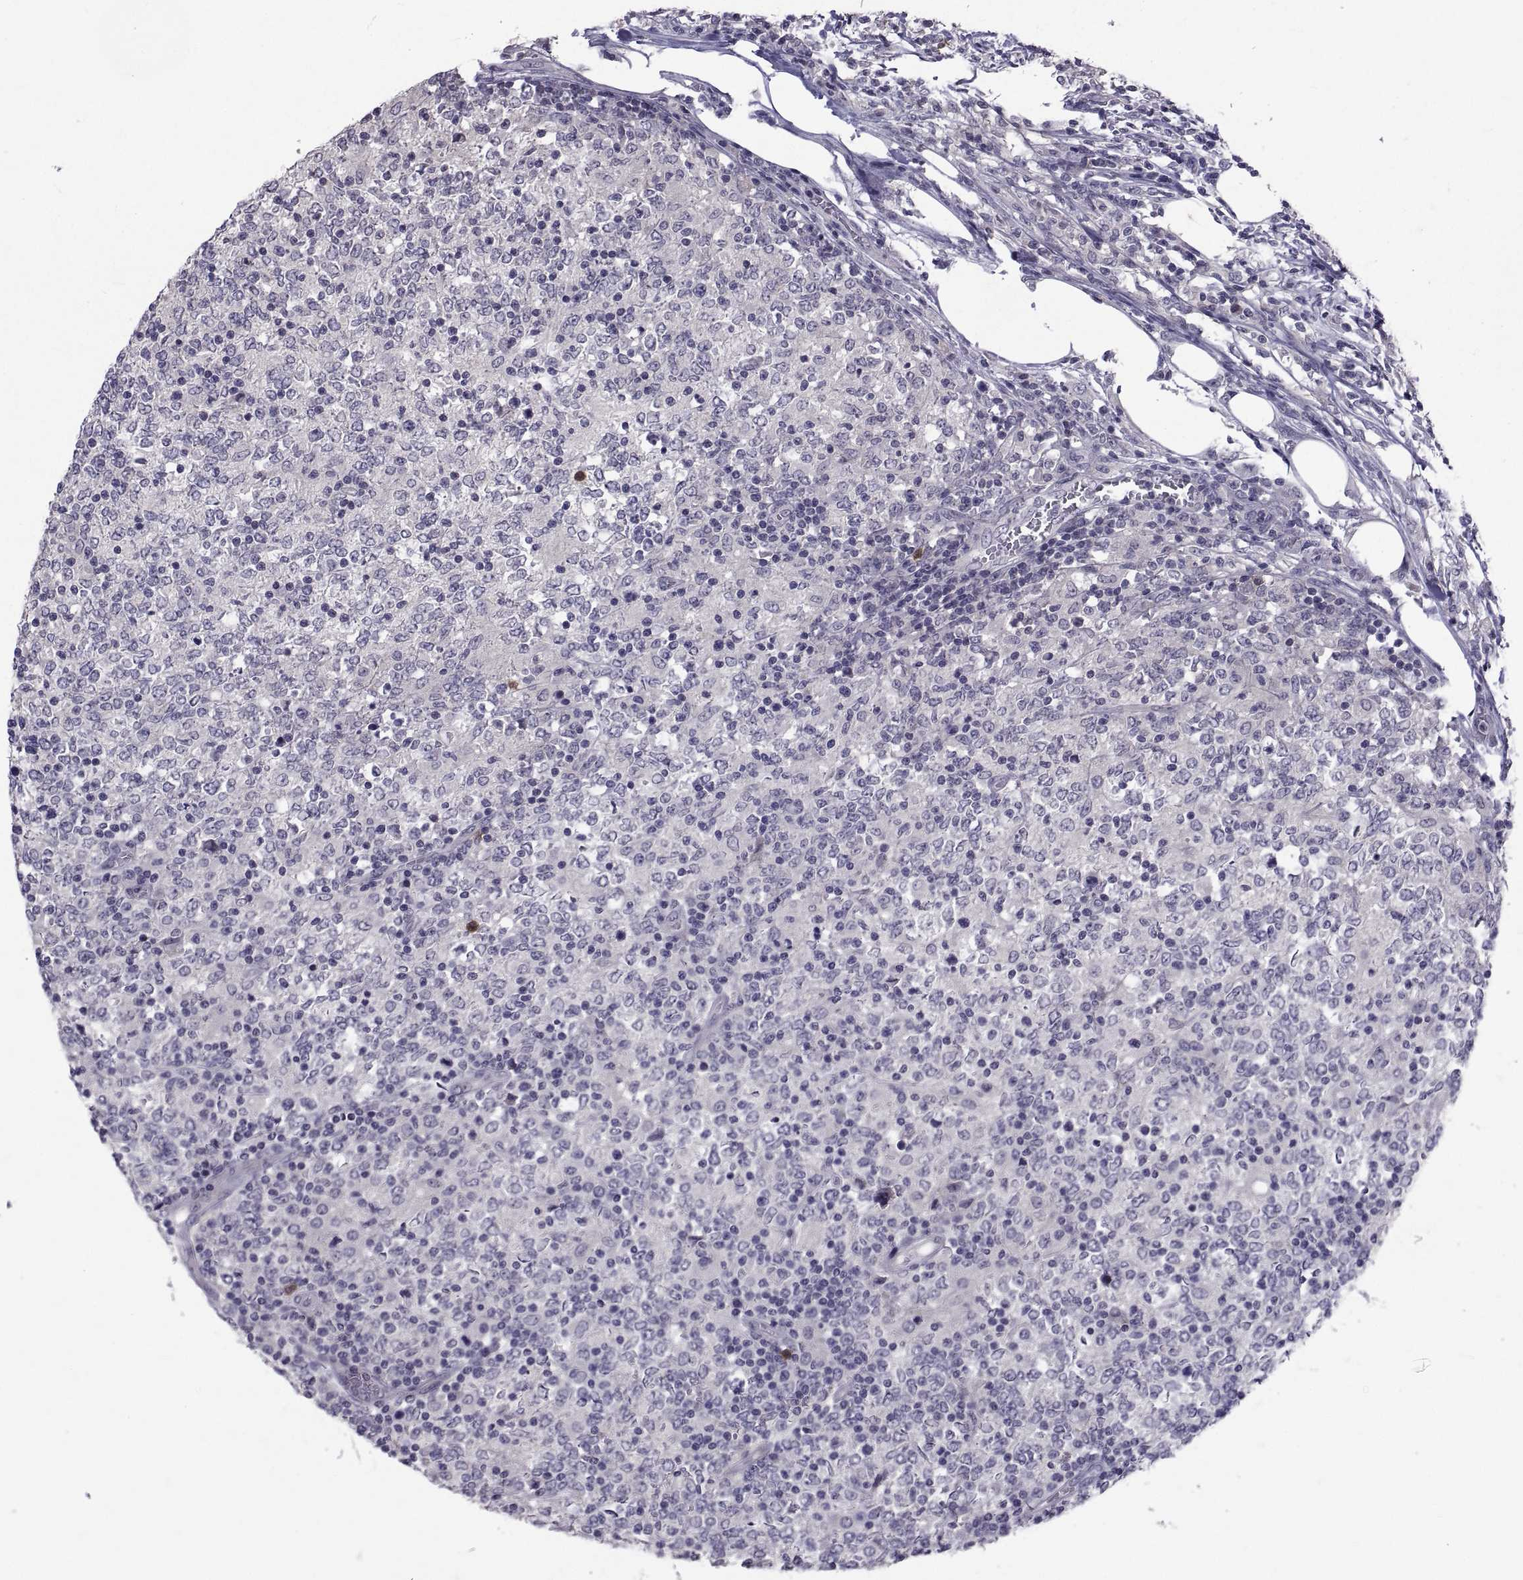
{"staining": {"intensity": "negative", "quantity": "none", "location": "none"}, "tissue": "lymphoma", "cell_type": "Tumor cells", "image_type": "cancer", "snomed": [{"axis": "morphology", "description": "Malignant lymphoma, non-Hodgkin's type, High grade"}, {"axis": "topography", "description": "Lymph node"}], "caption": "Human lymphoma stained for a protein using immunohistochemistry (IHC) shows no positivity in tumor cells.", "gene": "NPTX2", "patient": {"sex": "female", "age": 84}}